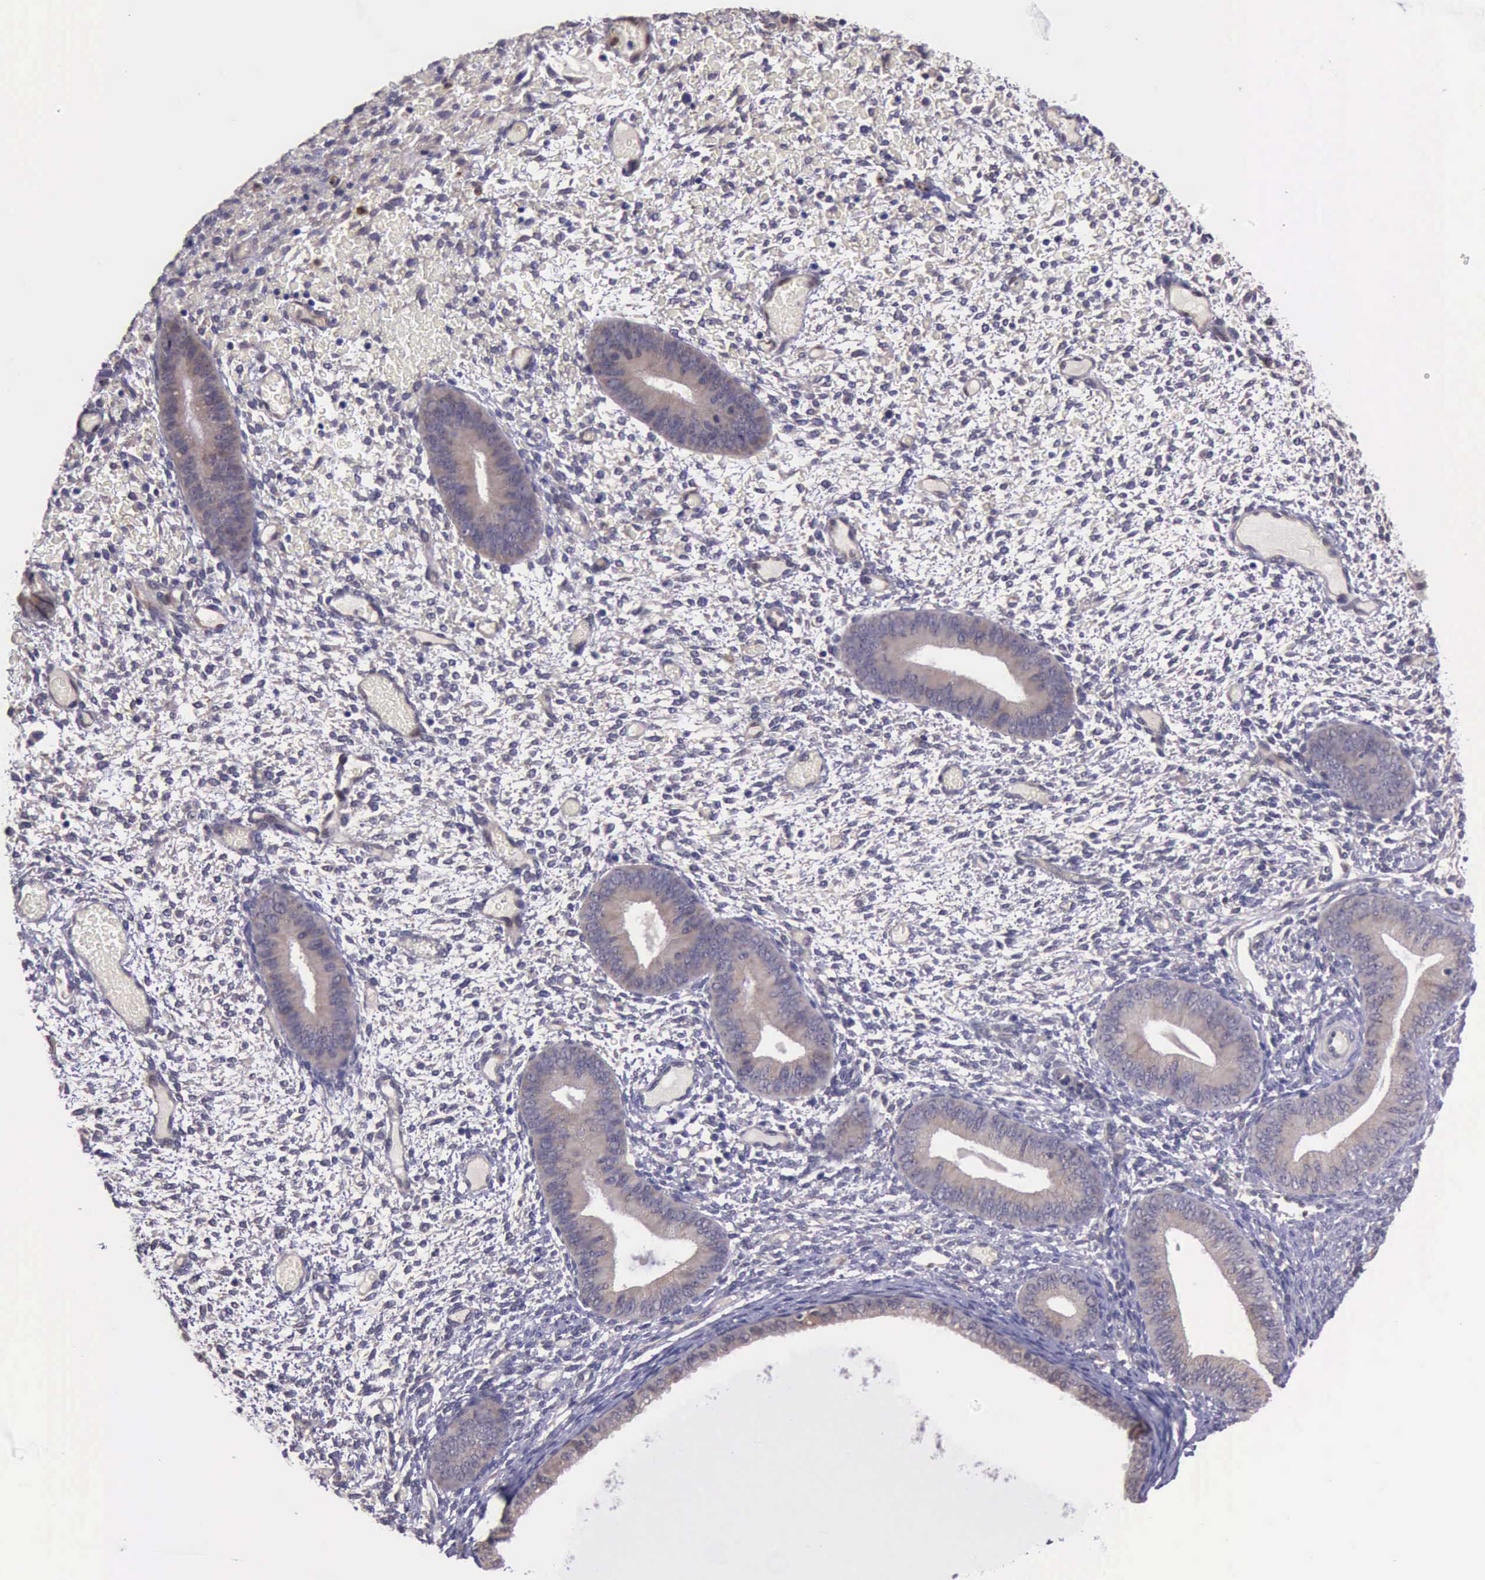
{"staining": {"intensity": "negative", "quantity": "none", "location": "none"}, "tissue": "endometrium", "cell_type": "Cells in endometrial stroma", "image_type": "normal", "snomed": [{"axis": "morphology", "description": "Normal tissue, NOS"}, {"axis": "topography", "description": "Endometrium"}], "caption": "This is a photomicrograph of IHC staining of unremarkable endometrium, which shows no positivity in cells in endometrial stroma. (Immunohistochemistry, brightfield microscopy, high magnification).", "gene": "PLEK2", "patient": {"sex": "female", "age": 42}}